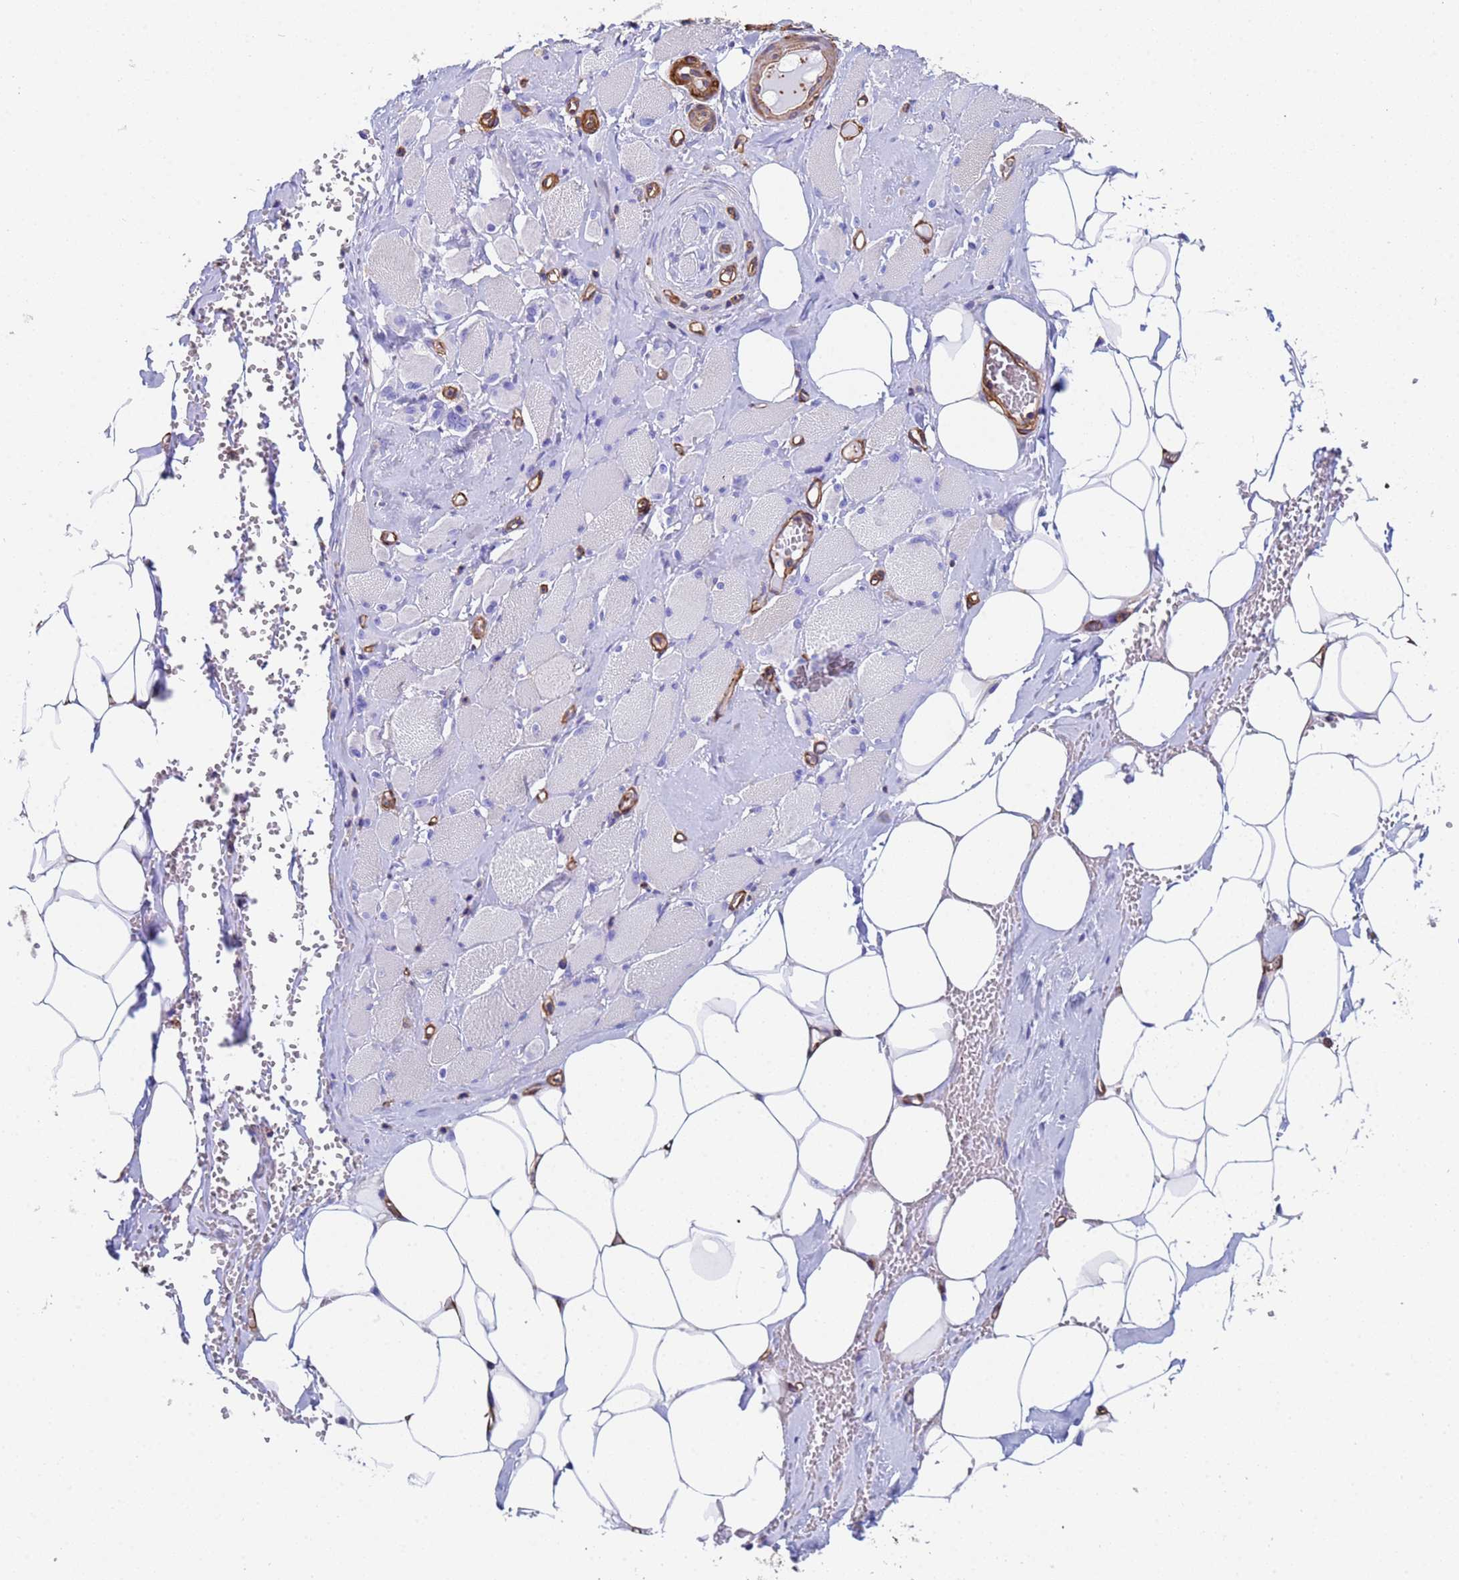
{"staining": {"intensity": "negative", "quantity": "none", "location": "none"}, "tissue": "skeletal muscle", "cell_type": "Myocytes", "image_type": "normal", "snomed": [{"axis": "morphology", "description": "Normal tissue, NOS"}, {"axis": "morphology", "description": "Basal cell carcinoma"}, {"axis": "topography", "description": "Skeletal muscle"}], "caption": "IHC of benign skeletal muscle demonstrates no expression in myocytes.", "gene": "MYL12A", "patient": {"sex": "female", "age": 64}}